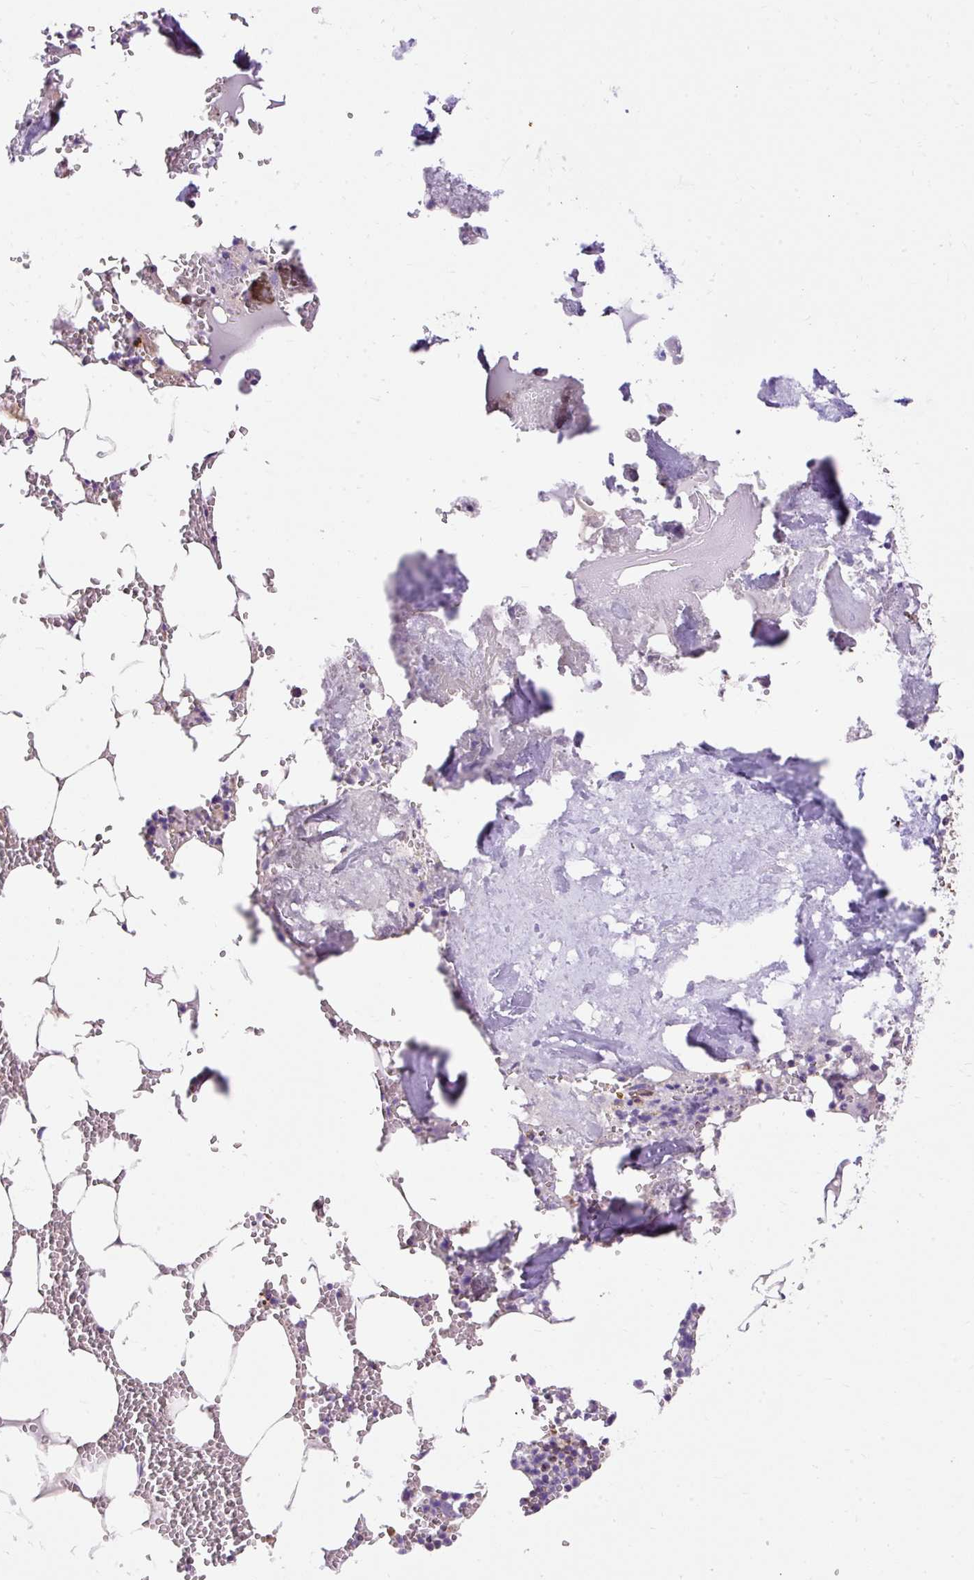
{"staining": {"intensity": "moderate", "quantity": "25%-75%", "location": "cytoplasmic/membranous"}, "tissue": "bone marrow", "cell_type": "Hematopoietic cells", "image_type": "normal", "snomed": [{"axis": "morphology", "description": "Normal tissue, NOS"}, {"axis": "topography", "description": "Bone marrow"}], "caption": "A medium amount of moderate cytoplasmic/membranous expression is present in about 25%-75% of hematopoietic cells in benign bone marrow. (brown staining indicates protein expression, while blue staining denotes nuclei).", "gene": "CEP290", "patient": {"sex": "male", "age": 54}}